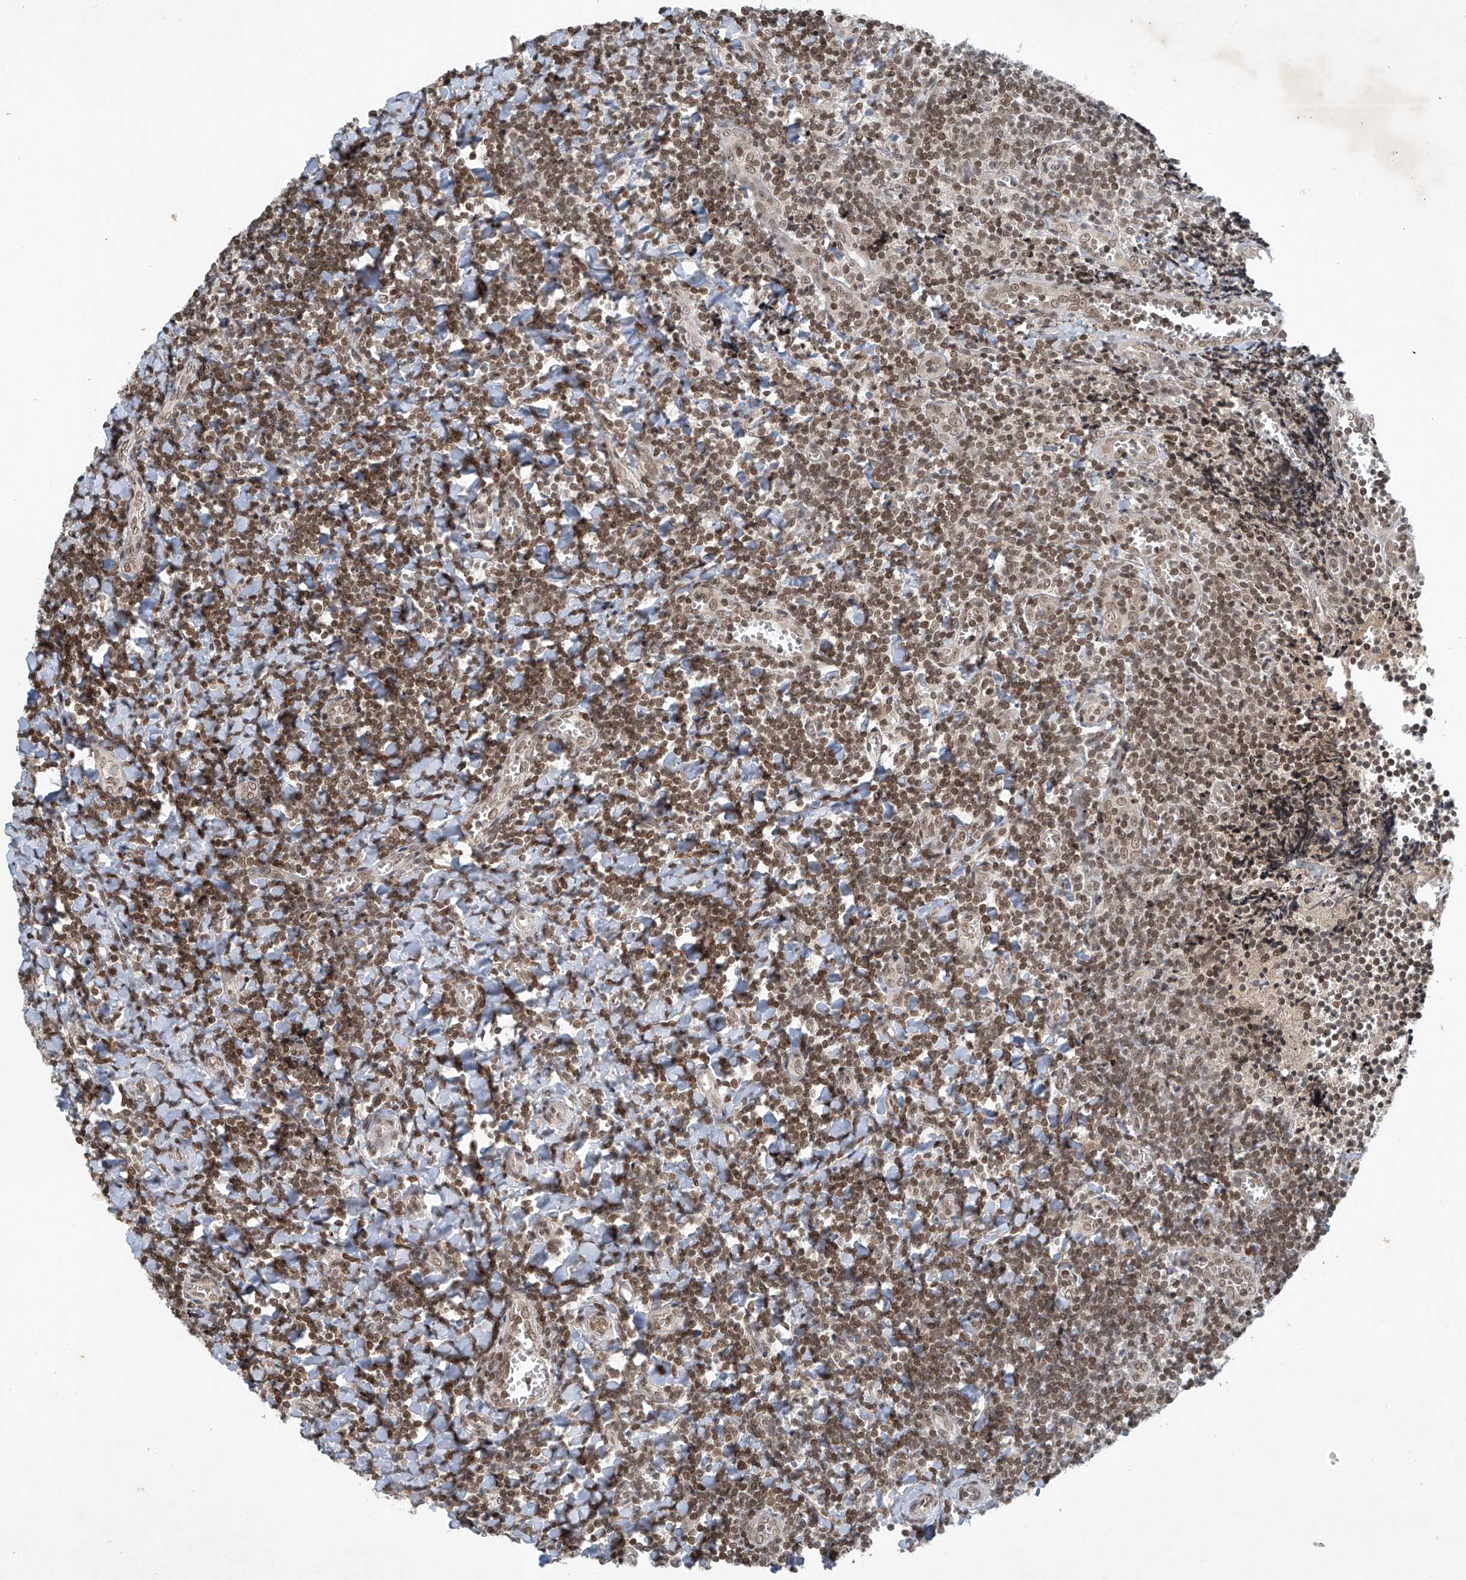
{"staining": {"intensity": "weak", "quantity": "25%-75%", "location": "nuclear"}, "tissue": "tonsil", "cell_type": "Germinal center cells", "image_type": "normal", "snomed": [{"axis": "morphology", "description": "Normal tissue, NOS"}, {"axis": "topography", "description": "Tonsil"}], "caption": "An image showing weak nuclear staining in about 25%-75% of germinal center cells in unremarkable tonsil, as visualized by brown immunohistochemical staining.", "gene": "TAF8", "patient": {"sex": "male", "age": 27}}